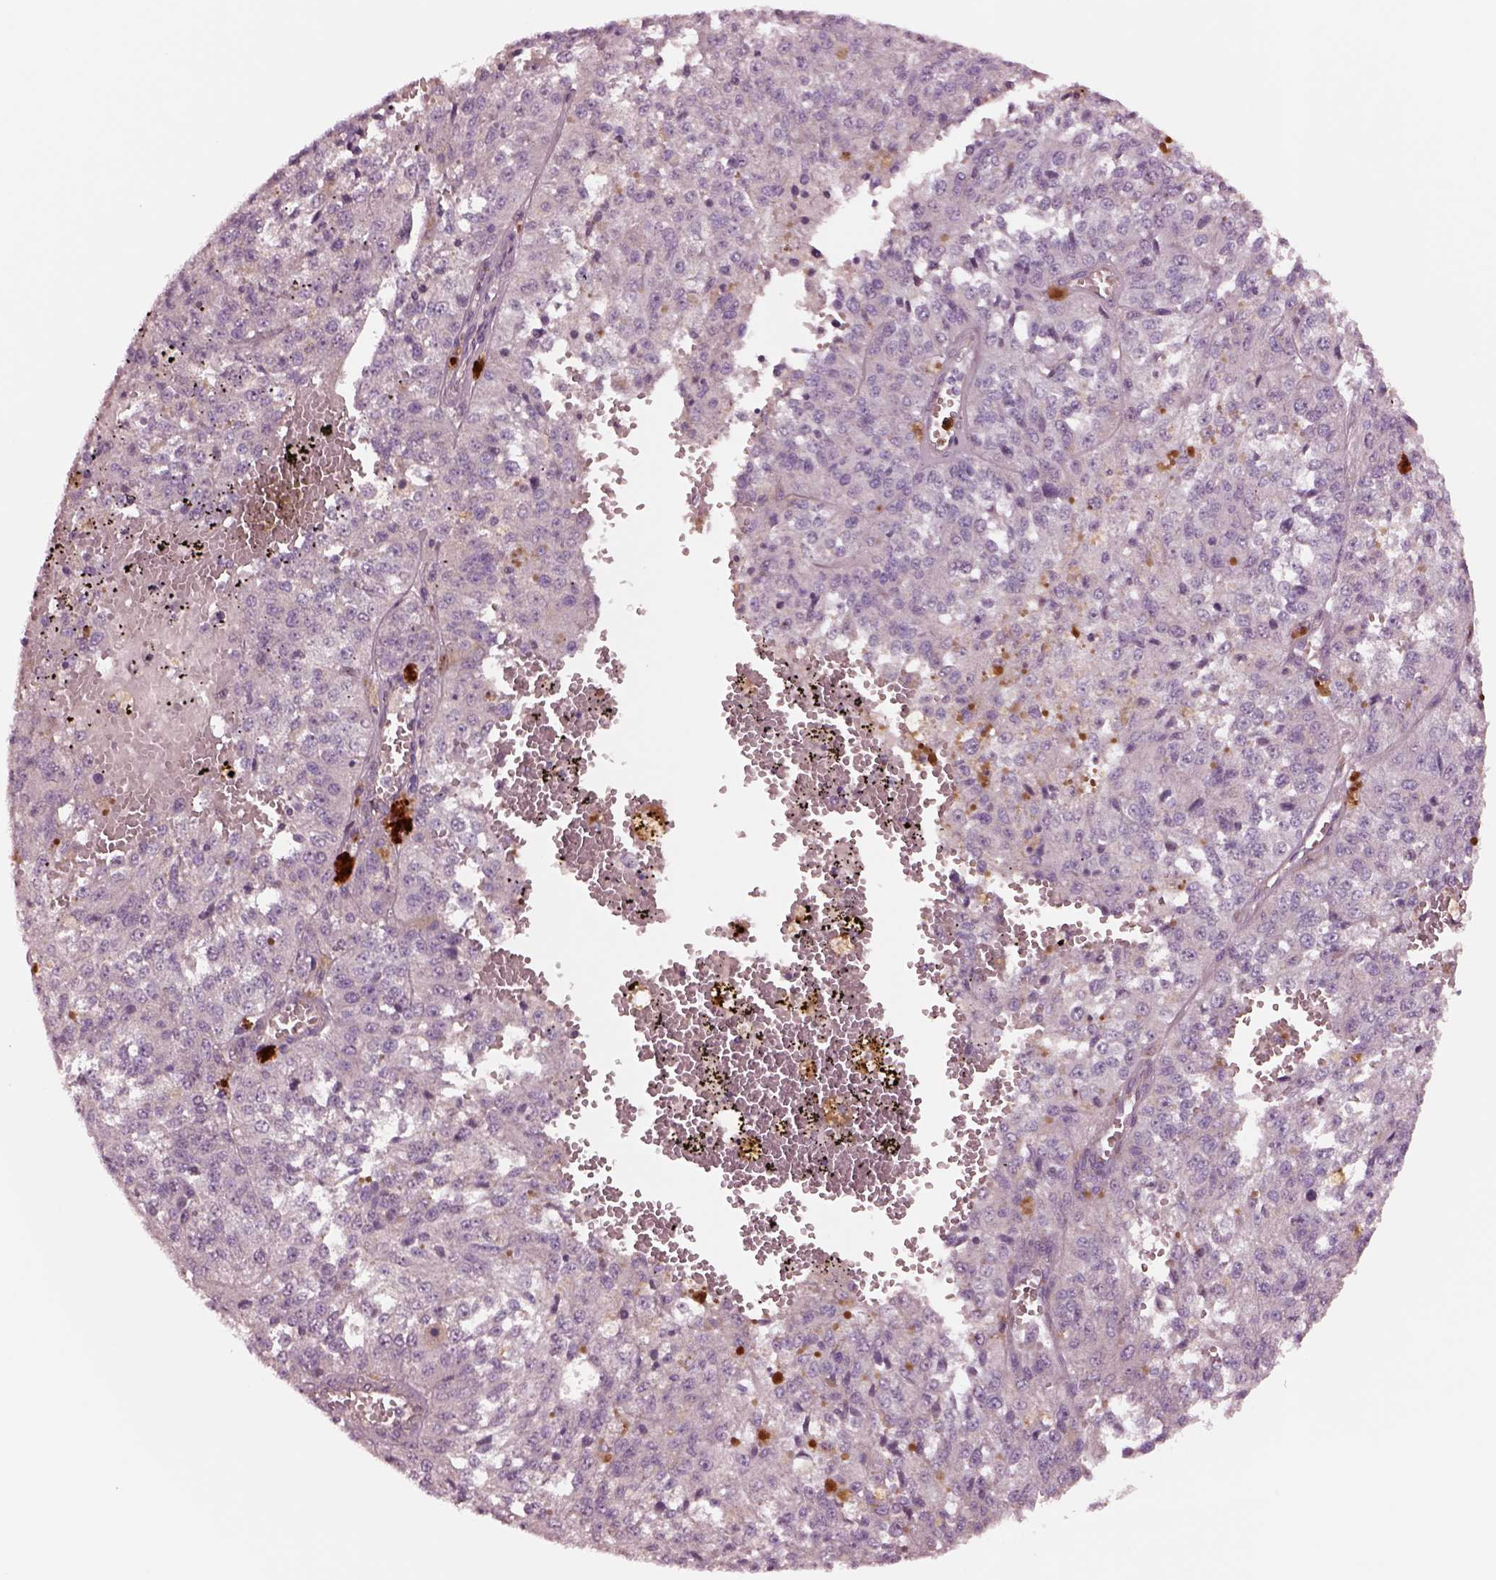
{"staining": {"intensity": "negative", "quantity": "none", "location": "none"}, "tissue": "melanoma", "cell_type": "Tumor cells", "image_type": "cancer", "snomed": [{"axis": "morphology", "description": "Malignant melanoma, Metastatic site"}, {"axis": "topography", "description": "Lymph node"}], "caption": "An immunohistochemistry image of melanoma is shown. There is no staining in tumor cells of melanoma.", "gene": "HTR1B", "patient": {"sex": "female", "age": 64}}